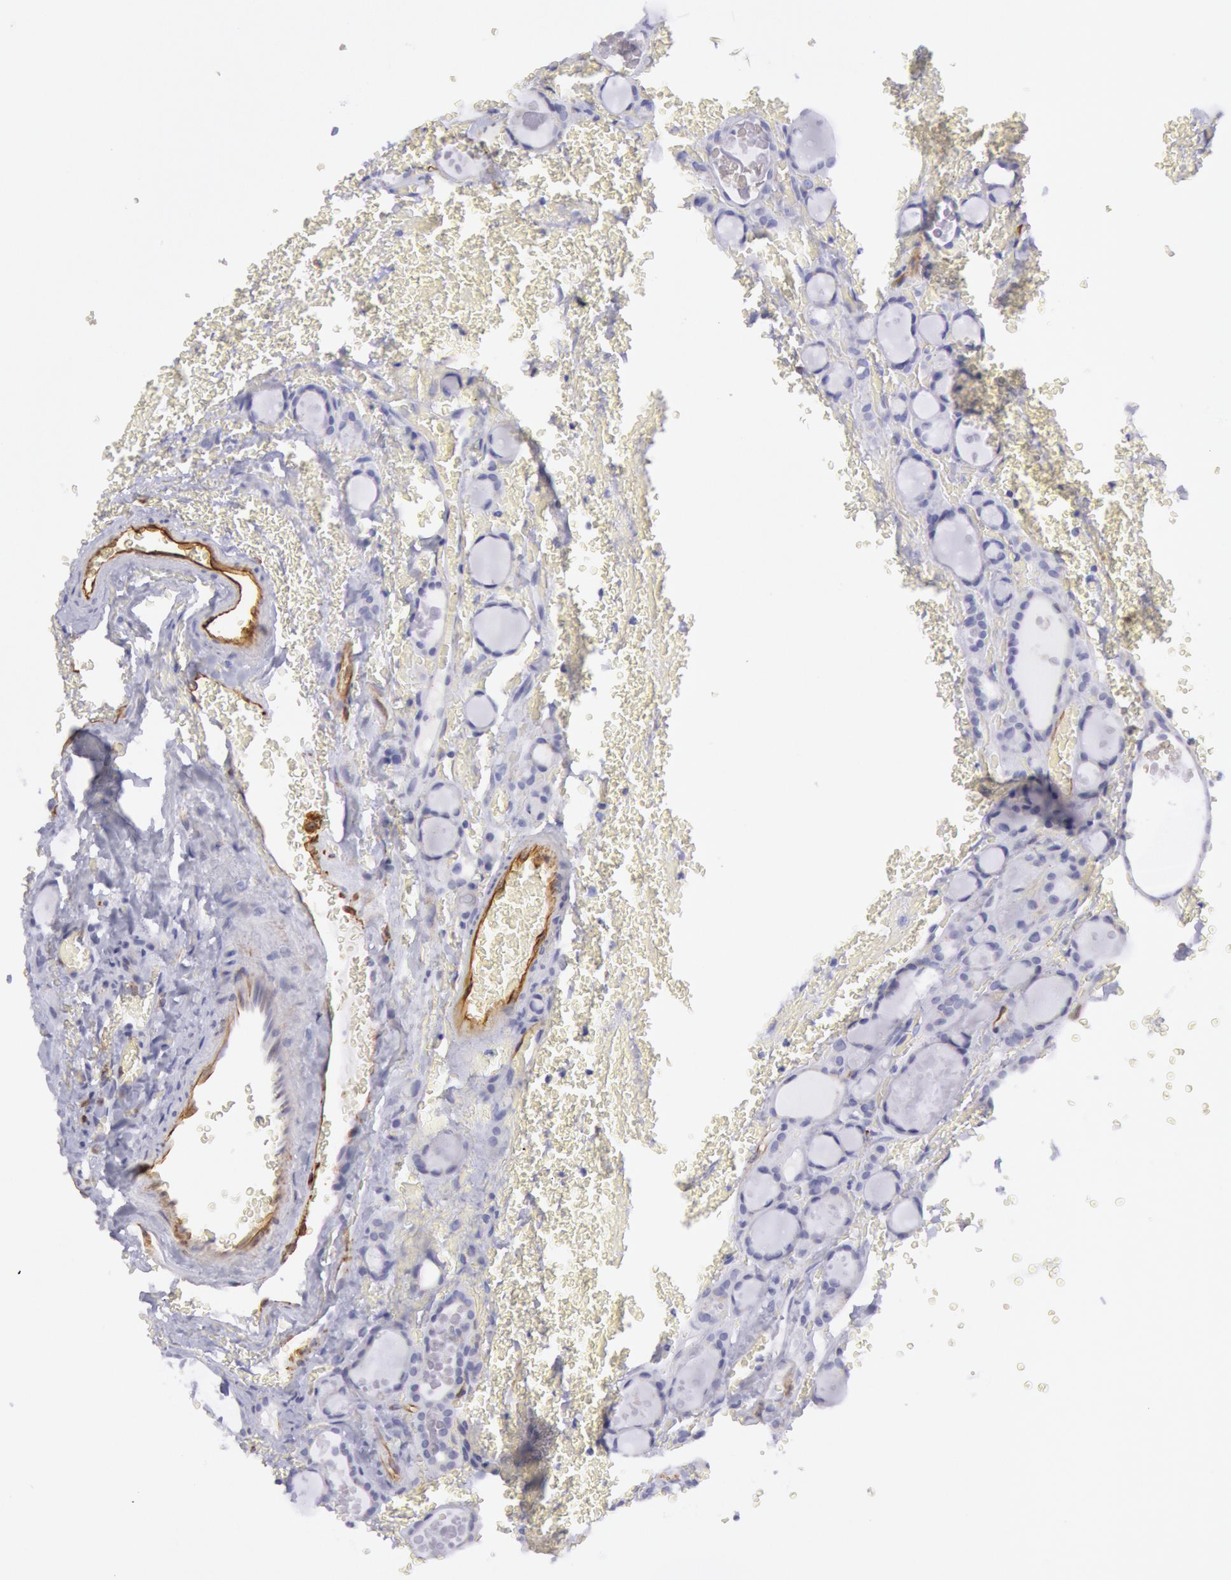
{"staining": {"intensity": "negative", "quantity": "none", "location": "none"}, "tissue": "thyroid cancer", "cell_type": "Tumor cells", "image_type": "cancer", "snomed": [{"axis": "morphology", "description": "Follicular adenoma carcinoma, NOS"}, {"axis": "topography", "description": "Thyroid gland"}], "caption": "IHC micrograph of human follicular adenoma carcinoma (thyroid) stained for a protein (brown), which demonstrates no expression in tumor cells.", "gene": "CDH13", "patient": {"sex": "female", "age": 71}}